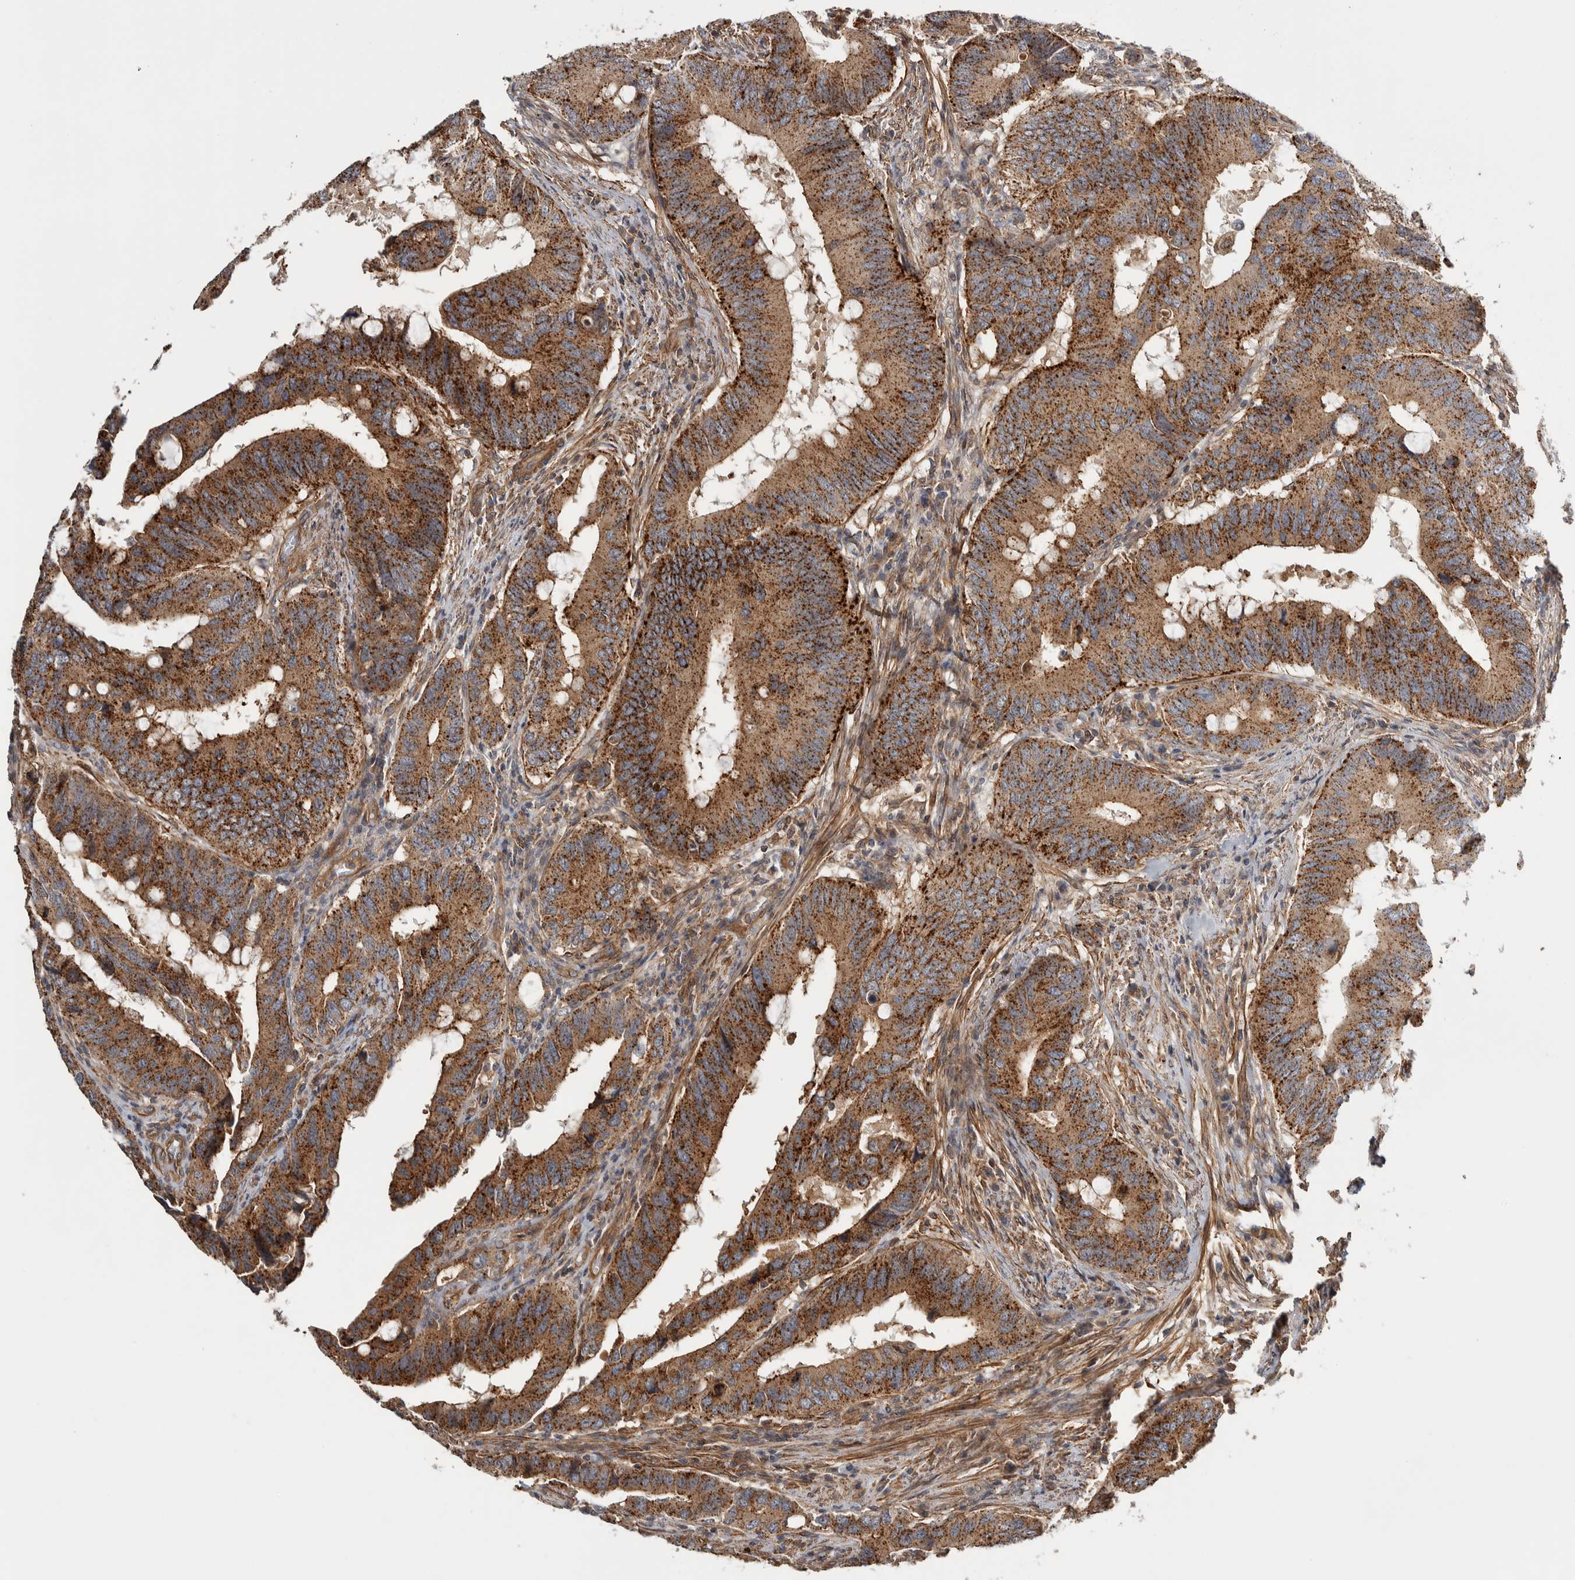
{"staining": {"intensity": "moderate", "quantity": ">75%", "location": "cytoplasmic/membranous"}, "tissue": "colorectal cancer", "cell_type": "Tumor cells", "image_type": "cancer", "snomed": [{"axis": "morphology", "description": "Adenocarcinoma, NOS"}, {"axis": "topography", "description": "Colon"}], "caption": "Human colorectal cancer (adenocarcinoma) stained with a protein marker reveals moderate staining in tumor cells.", "gene": "TBC1D31", "patient": {"sex": "male", "age": 71}}